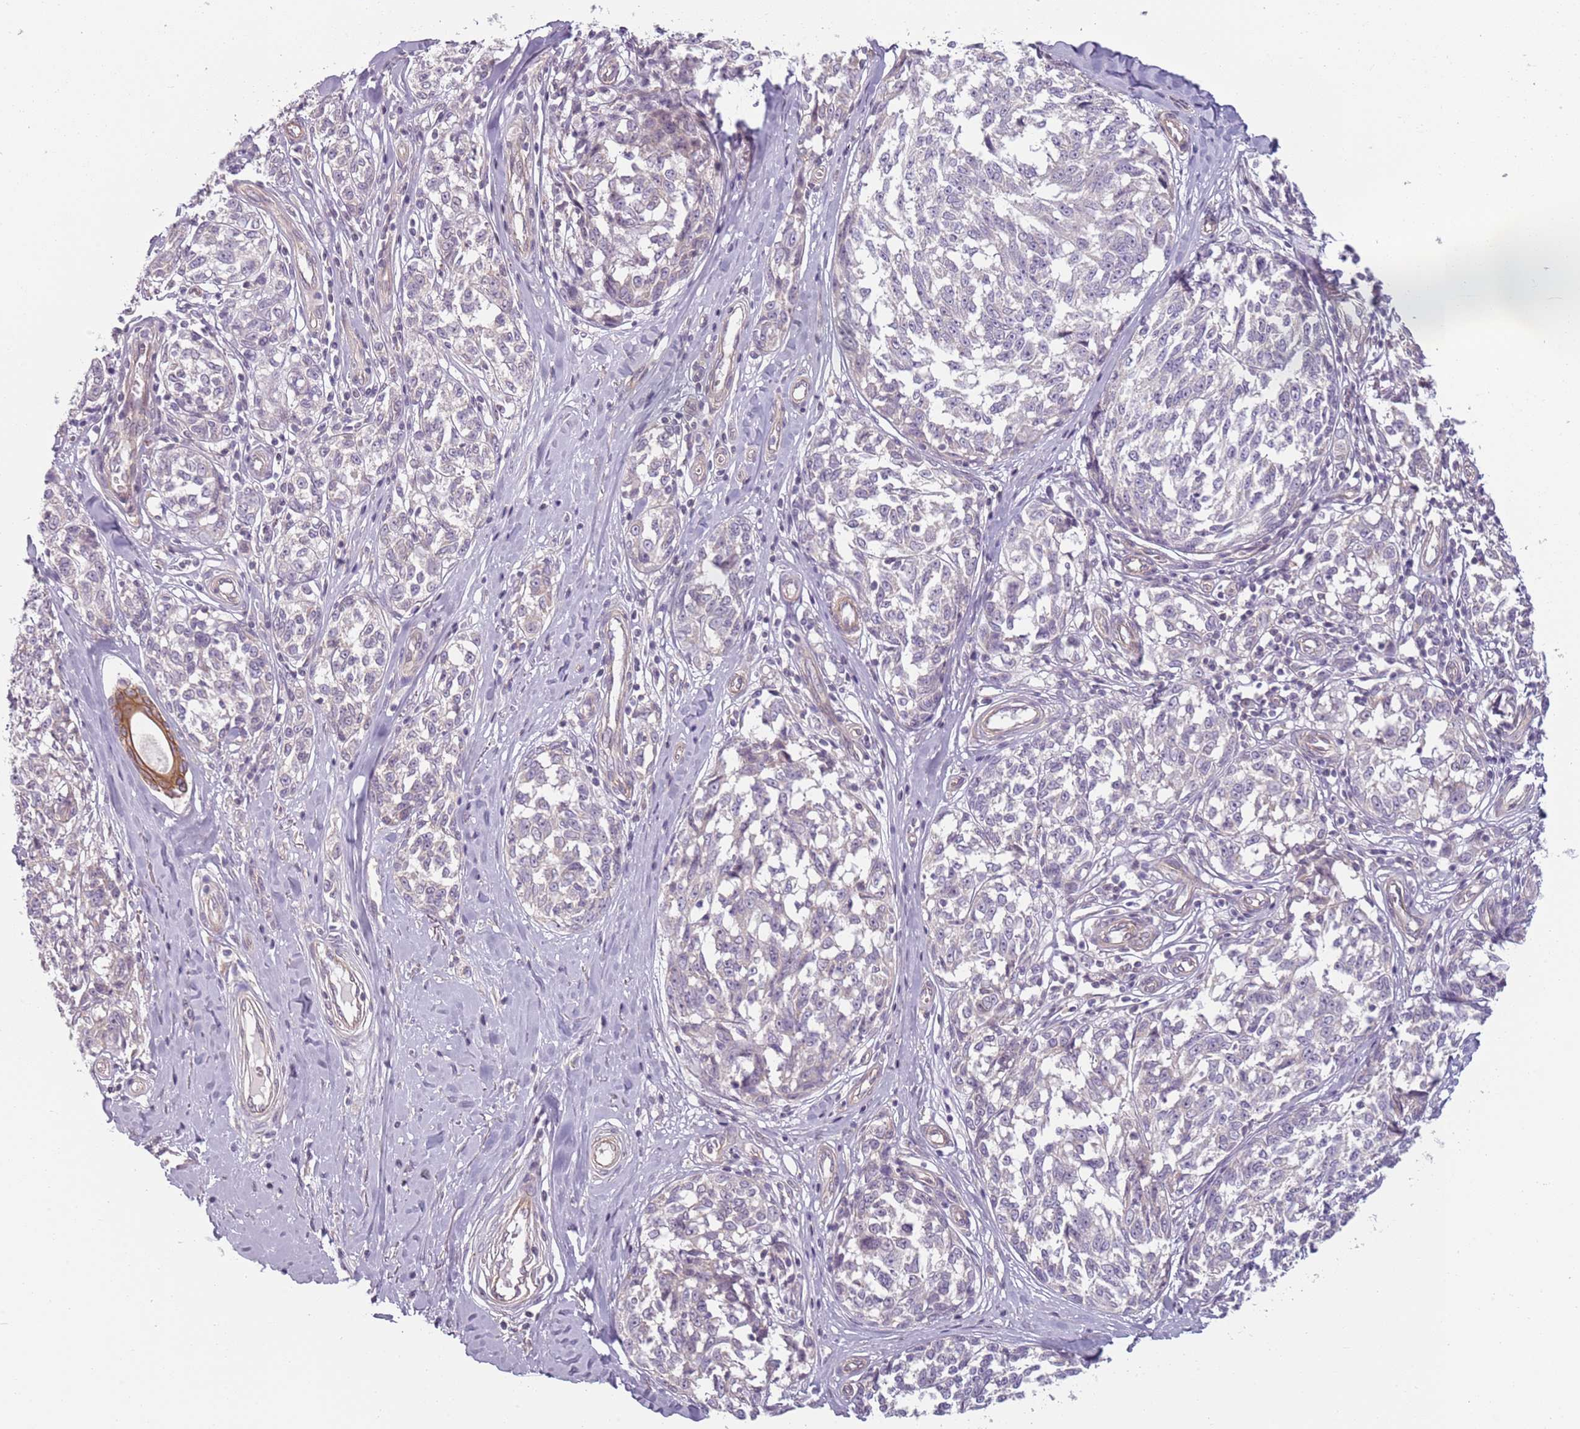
{"staining": {"intensity": "negative", "quantity": "none", "location": "none"}, "tissue": "melanoma", "cell_type": "Tumor cells", "image_type": "cancer", "snomed": [{"axis": "morphology", "description": "Normal tissue, NOS"}, {"axis": "morphology", "description": "Malignant melanoma, NOS"}, {"axis": "topography", "description": "Skin"}], "caption": "The image displays no significant expression in tumor cells of malignant melanoma.", "gene": "TLCD2", "patient": {"sex": "female", "age": 64}}